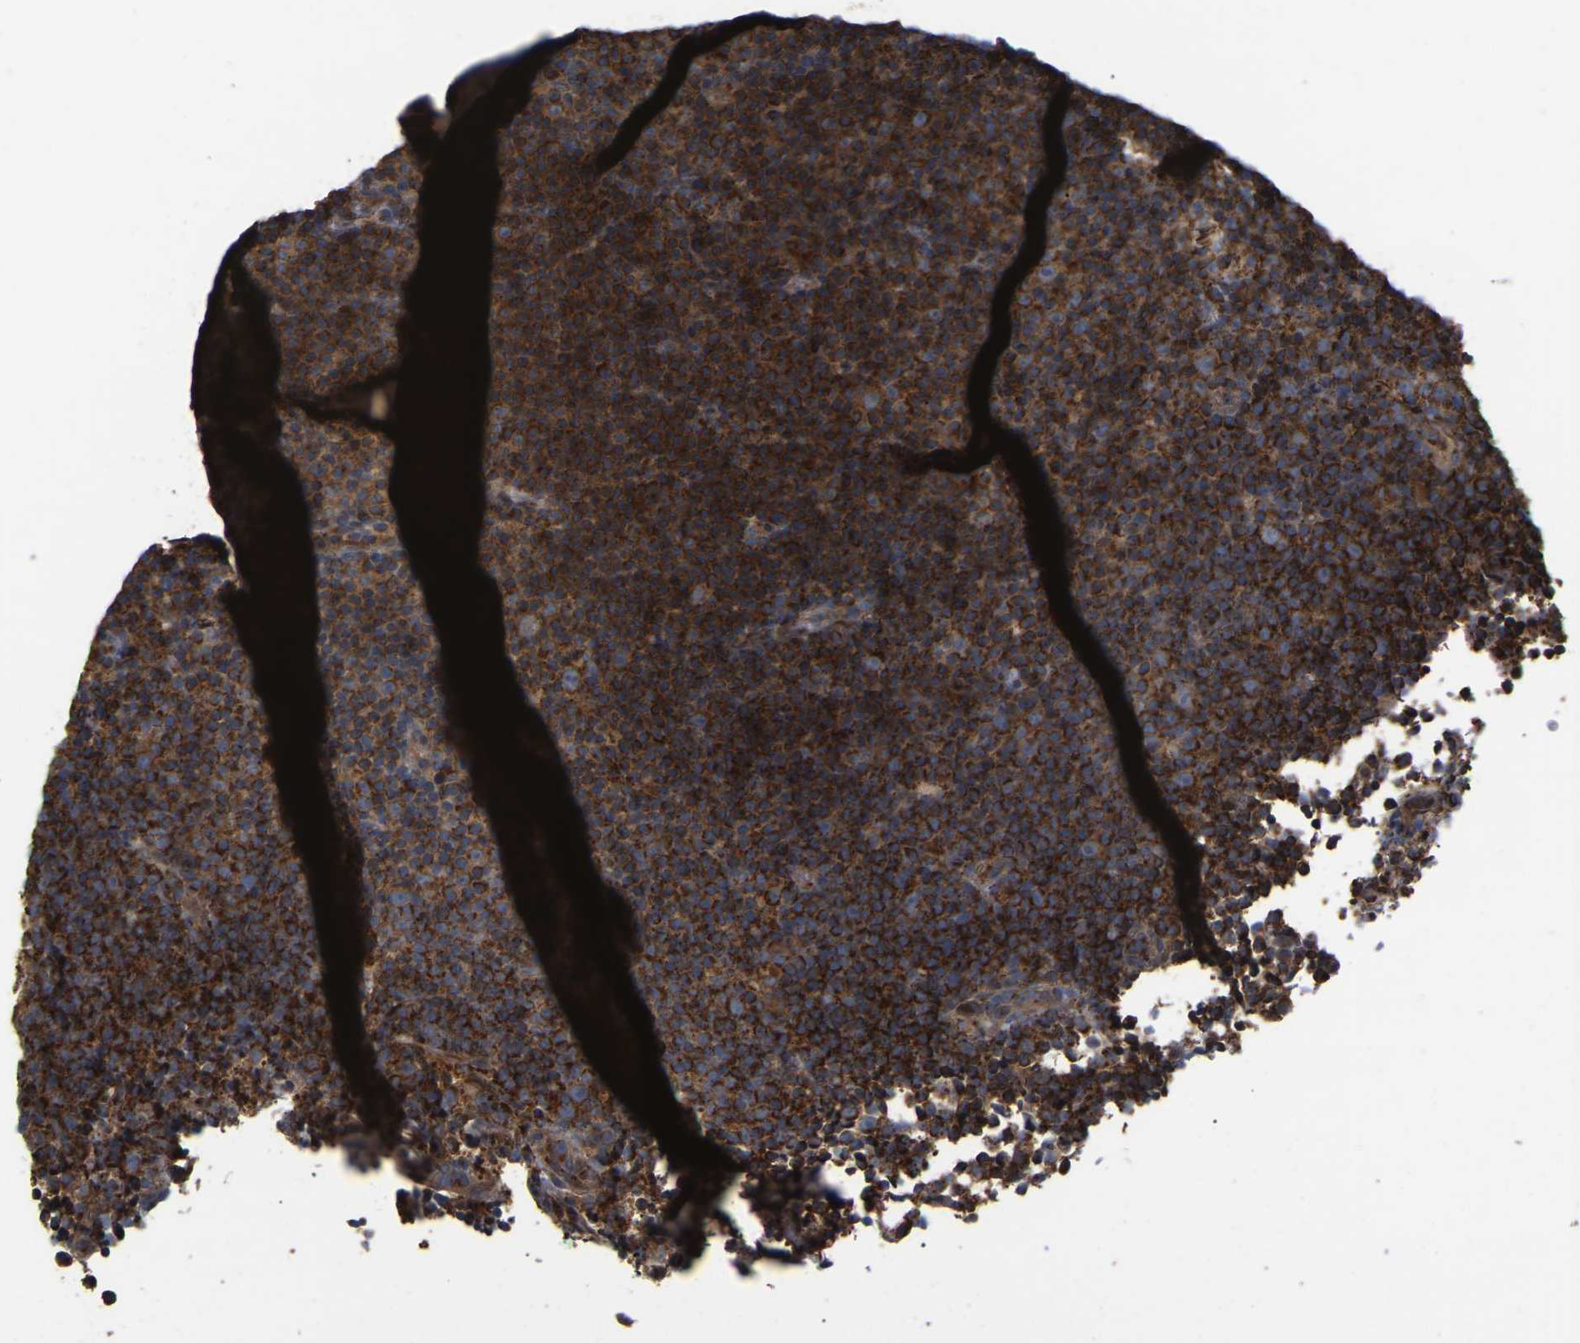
{"staining": {"intensity": "strong", "quantity": ">75%", "location": "cytoplasmic/membranous"}, "tissue": "lymphoma", "cell_type": "Tumor cells", "image_type": "cancer", "snomed": [{"axis": "morphology", "description": "Malignant lymphoma, non-Hodgkin's type, Low grade"}, {"axis": "topography", "description": "Lymph node"}], "caption": "This histopathology image displays immunohistochemistry staining of malignant lymphoma, non-Hodgkin's type (low-grade), with high strong cytoplasmic/membranous staining in about >75% of tumor cells.", "gene": "GCC1", "patient": {"sex": "female", "age": 67}}